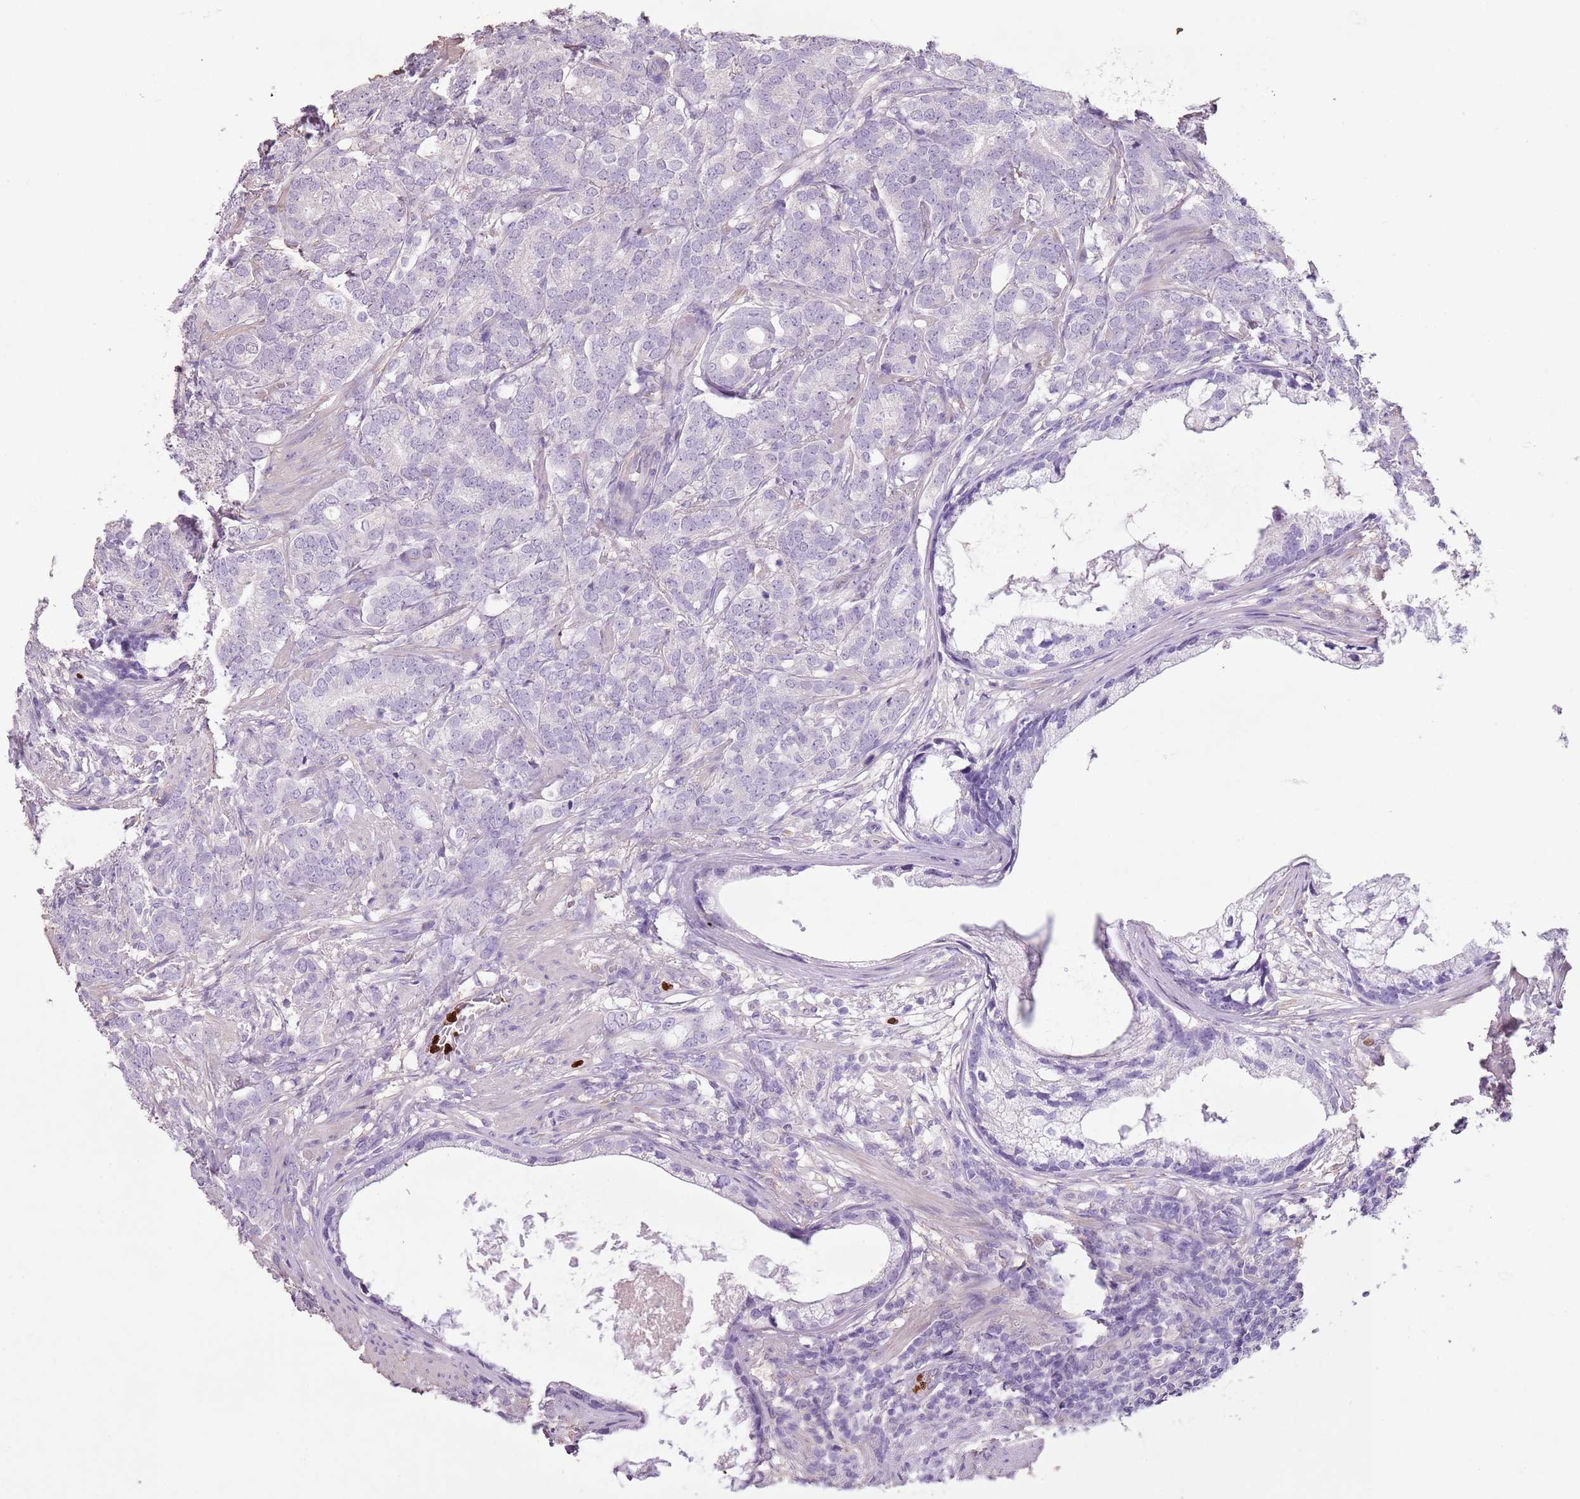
{"staining": {"intensity": "negative", "quantity": "none", "location": "none"}, "tissue": "prostate cancer", "cell_type": "Tumor cells", "image_type": "cancer", "snomed": [{"axis": "morphology", "description": "Adenocarcinoma, Low grade"}, {"axis": "topography", "description": "Prostate"}], "caption": "Human adenocarcinoma (low-grade) (prostate) stained for a protein using IHC reveals no positivity in tumor cells.", "gene": "CELF6", "patient": {"sex": "male", "age": 71}}